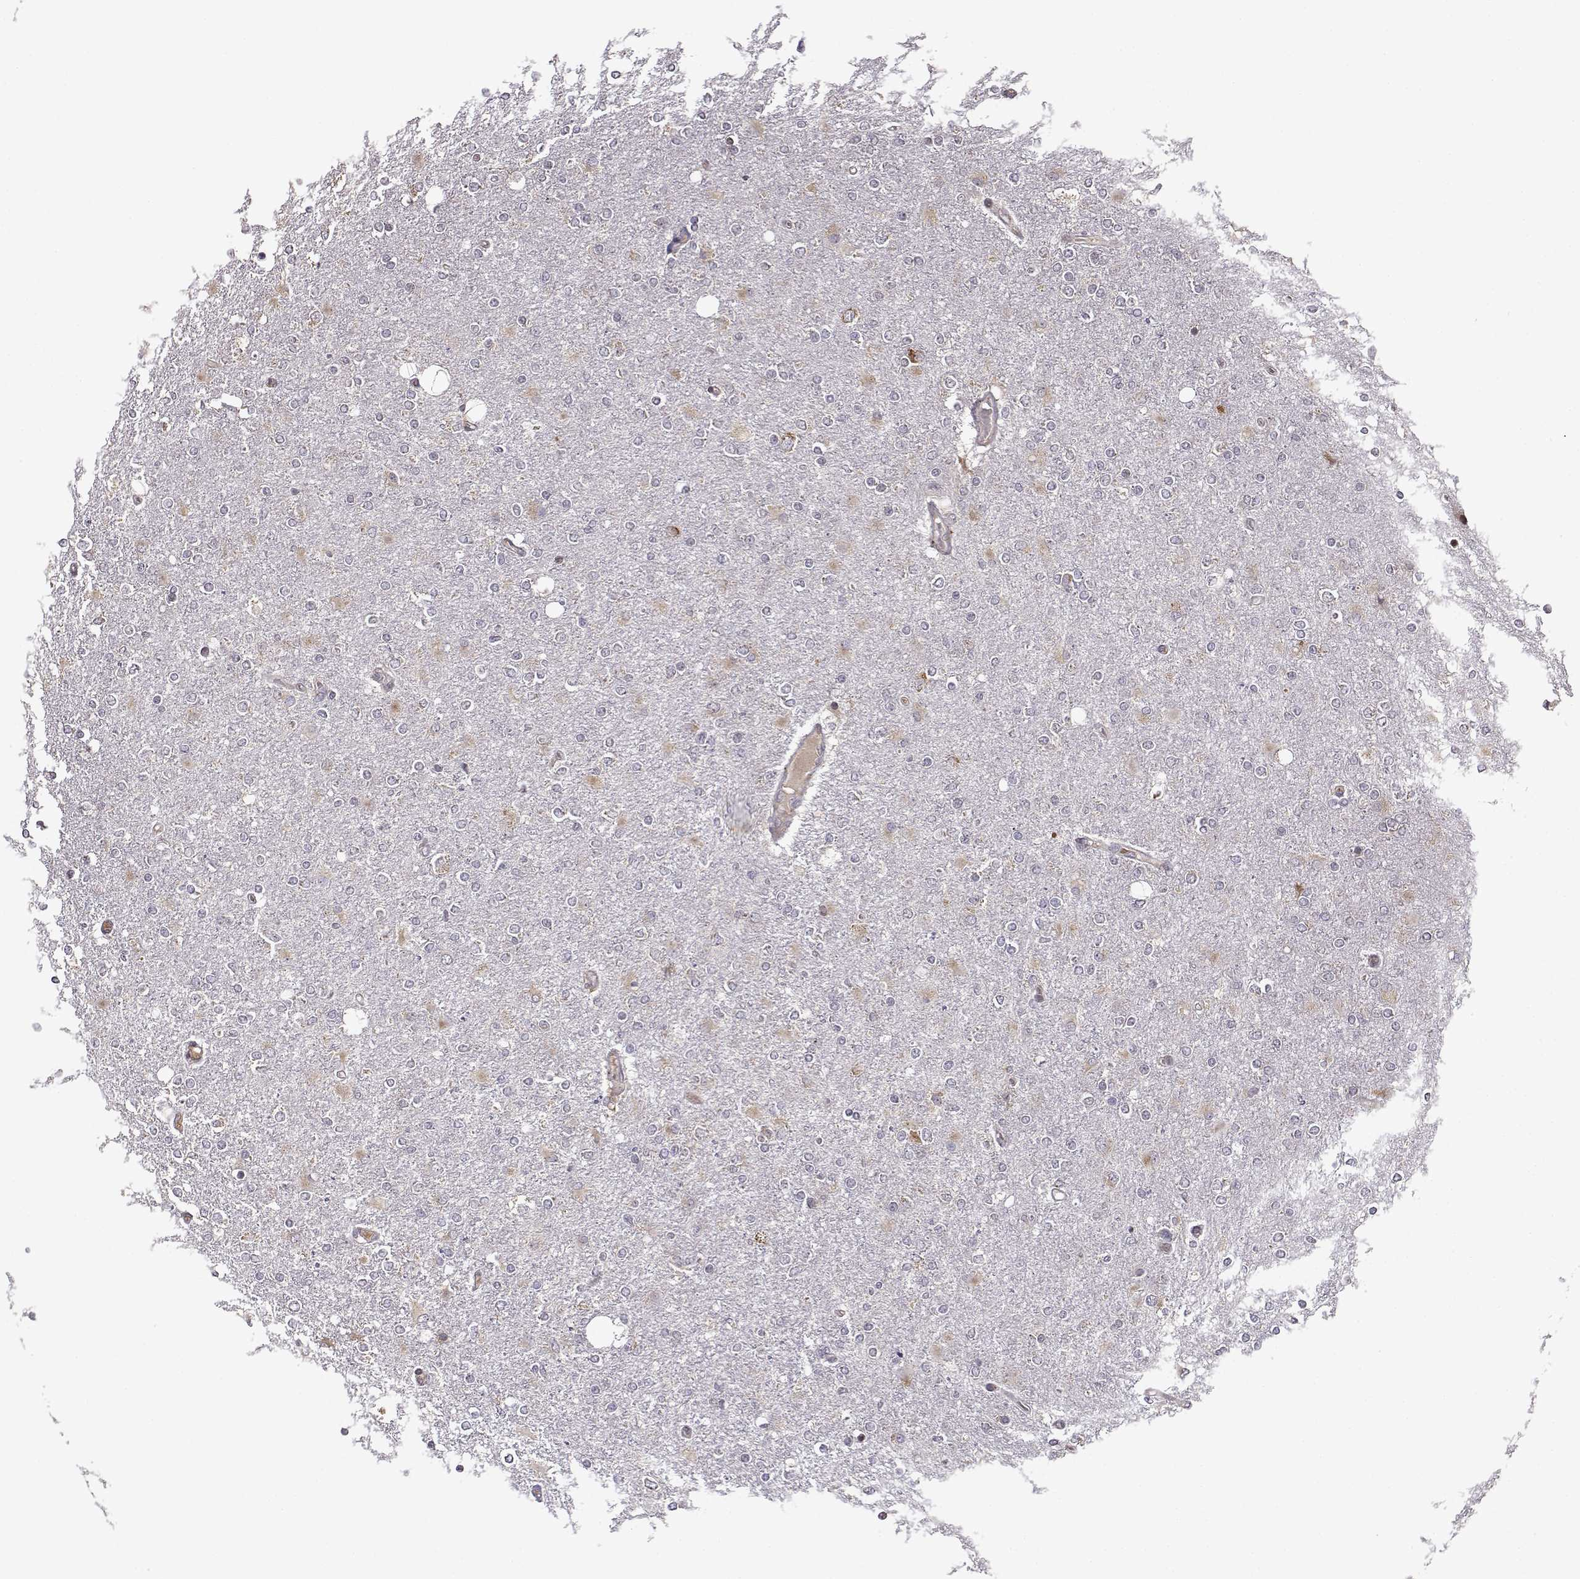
{"staining": {"intensity": "negative", "quantity": "none", "location": "none"}, "tissue": "glioma", "cell_type": "Tumor cells", "image_type": "cancer", "snomed": [{"axis": "morphology", "description": "Glioma, malignant, High grade"}, {"axis": "topography", "description": "Cerebral cortex"}], "caption": "A photomicrograph of human glioma is negative for staining in tumor cells.", "gene": "RPL31", "patient": {"sex": "male", "age": 70}}